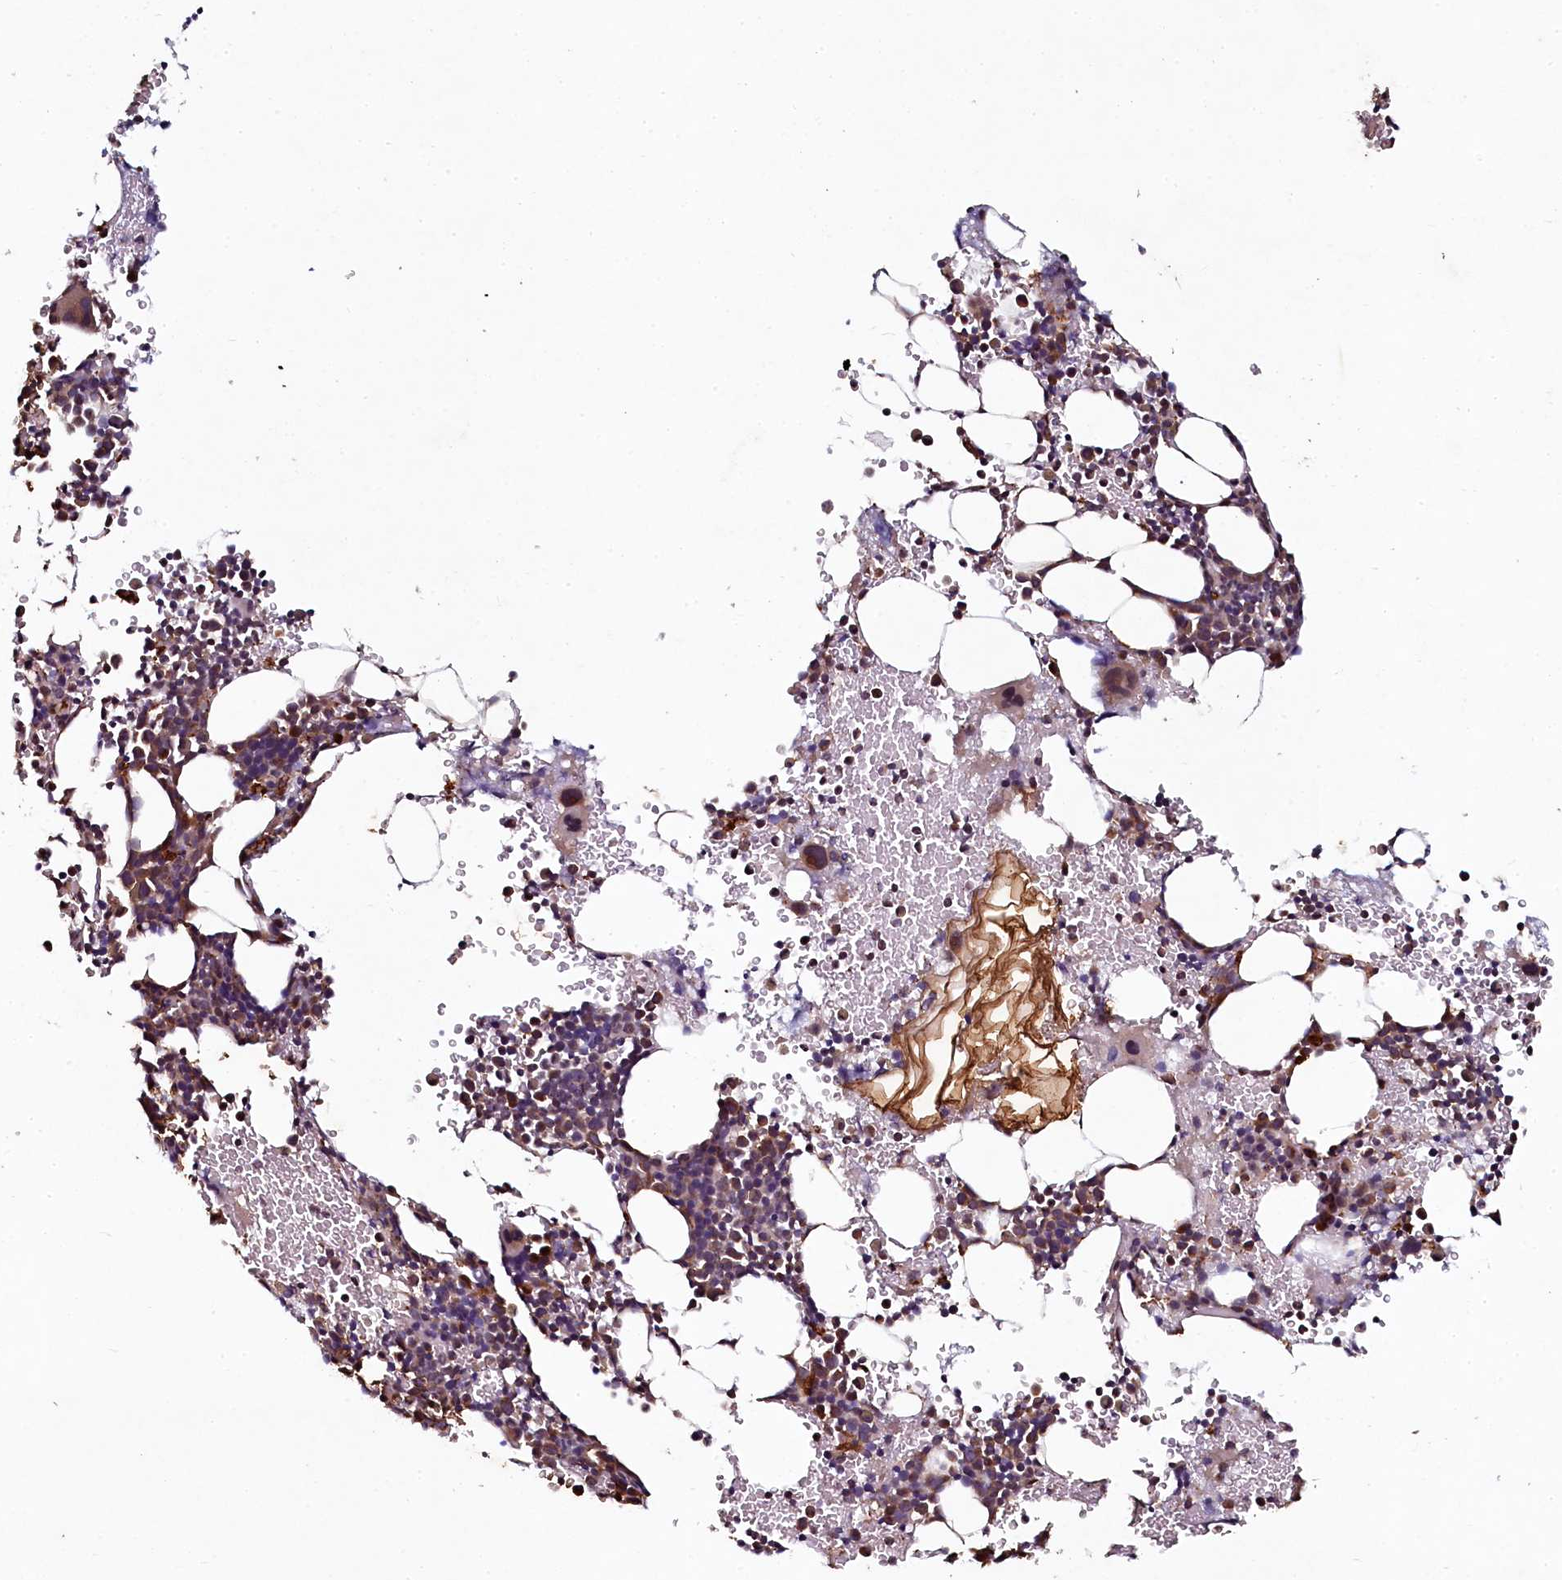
{"staining": {"intensity": "moderate", "quantity": "25%-75%", "location": "cytoplasmic/membranous"}, "tissue": "bone marrow", "cell_type": "Hematopoietic cells", "image_type": "normal", "snomed": [{"axis": "morphology", "description": "Normal tissue, NOS"}, {"axis": "topography", "description": "Bone marrow"}], "caption": "IHC (DAB (3,3'-diaminobenzidine)) staining of benign bone marrow demonstrates moderate cytoplasmic/membranous protein expression in approximately 25%-75% of hematopoietic cells. The staining was performed using DAB to visualize the protein expression in brown, while the nuclei were stained in blue with hematoxylin (Magnification: 20x).", "gene": "SEC24C", "patient": {"sex": "male", "age": 41}}